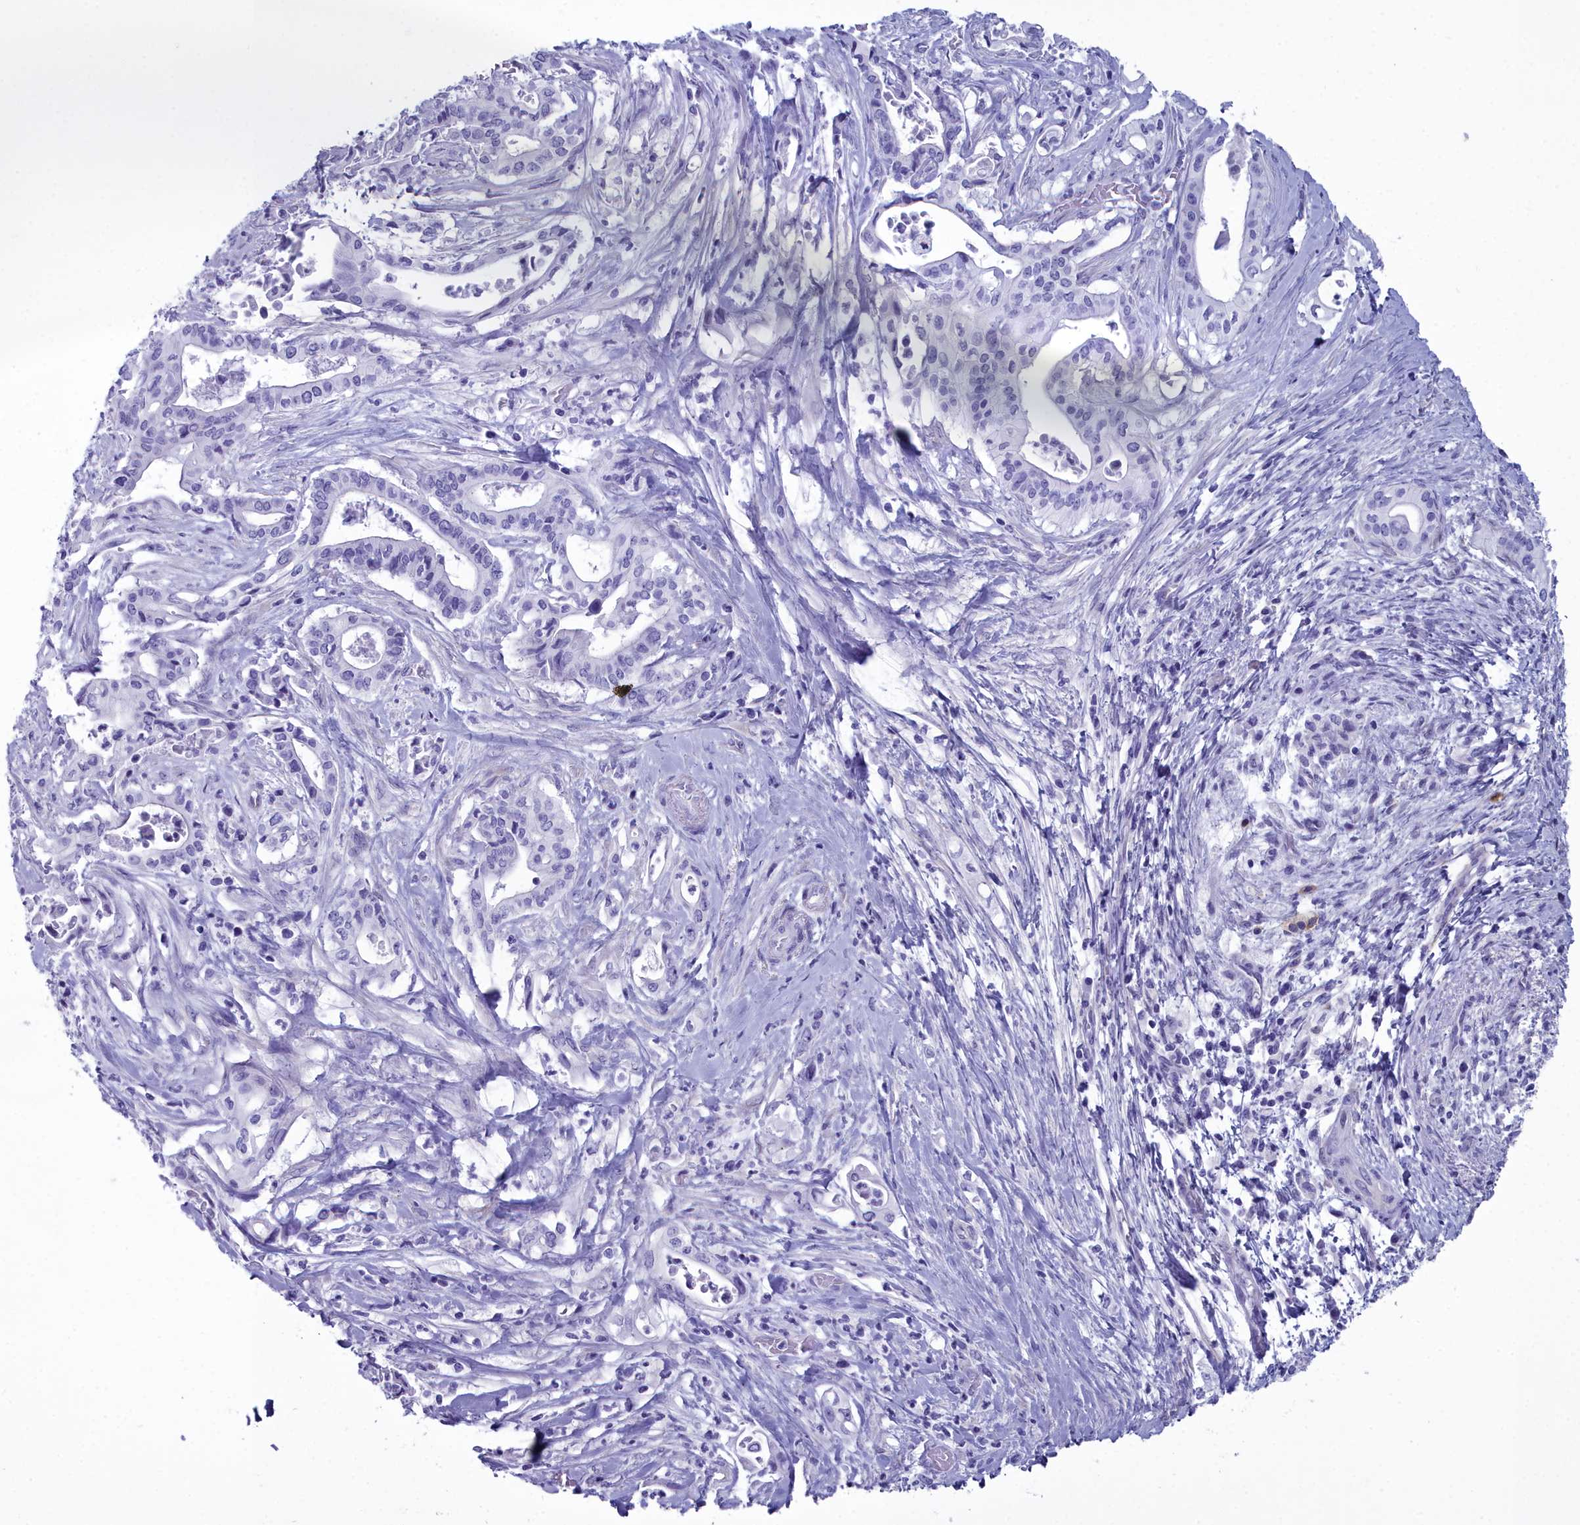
{"staining": {"intensity": "negative", "quantity": "none", "location": "none"}, "tissue": "pancreatic cancer", "cell_type": "Tumor cells", "image_type": "cancer", "snomed": [{"axis": "morphology", "description": "Adenocarcinoma, NOS"}, {"axis": "topography", "description": "Pancreas"}], "caption": "Human pancreatic adenocarcinoma stained for a protein using immunohistochemistry (IHC) exhibits no positivity in tumor cells.", "gene": "MAP6", "patient": {"sex": "female", "age": 77}}